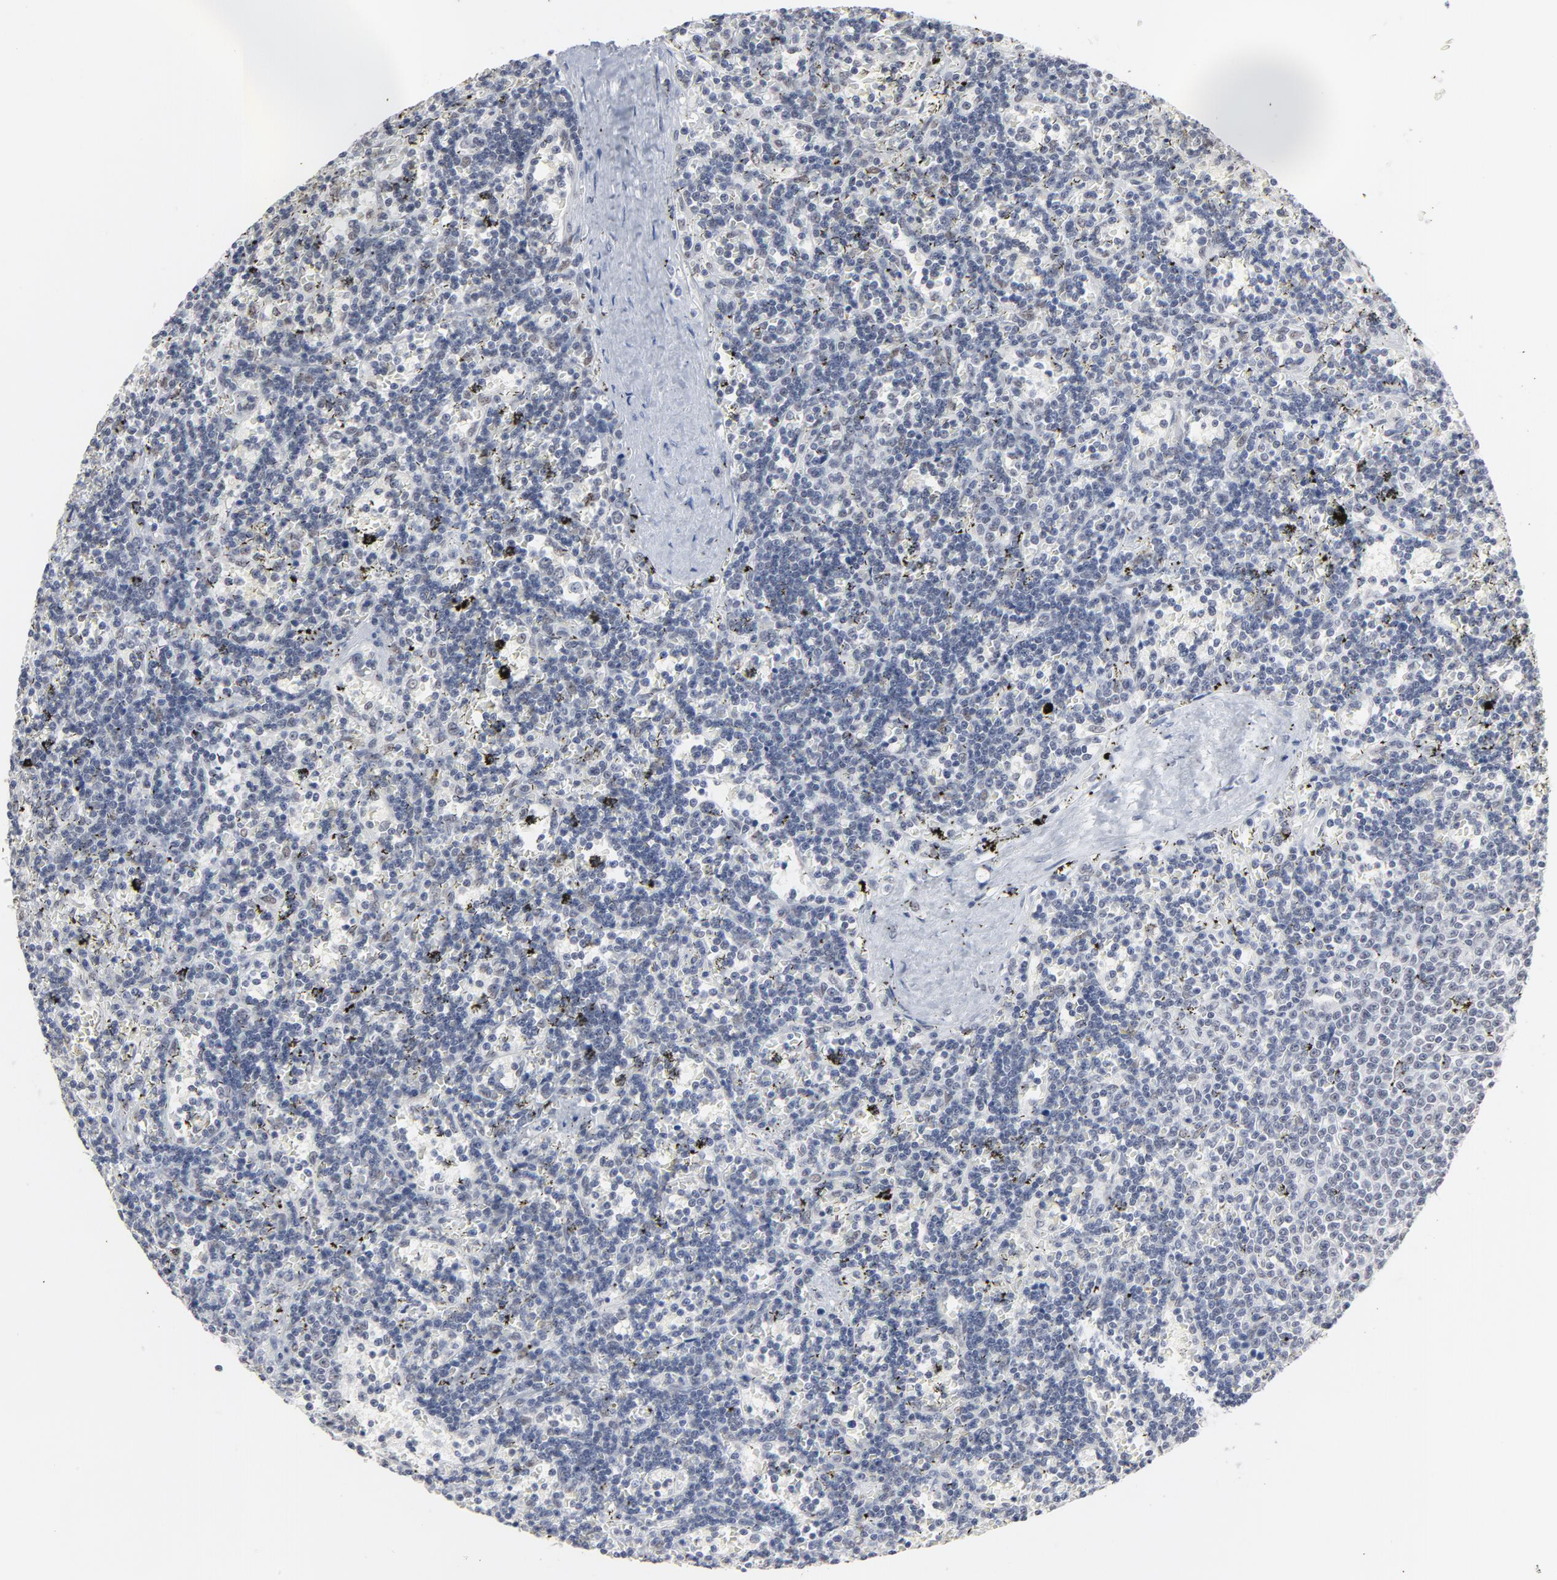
{"staining": {"intensity": "weak", "quantity": "25%-75%", "location": "nuclear"}, "tissue": "lymphoma", "cell_type": "Tumor cells", "image_type": "cancer", "snomed": [{"axis": "morphology", "description": "Malignant lymphoma, non-Hodgkin's type, Low grade"}, {"axis": "topography", "description": "Spleen"}], "caption": "Immunohistochemical staining of human malignant lymphoma, non-Hodgkin's type (low-grade) reveals weak nuclear protein staining in about 25%-75% of tumor cells. The staining is performed using DAB brown chromogen to label protein expression. The nuclei are counter-stained blue using hematoxylin.", "gene": "MRE11", "patient": {"sex": "male", "age": 60}}